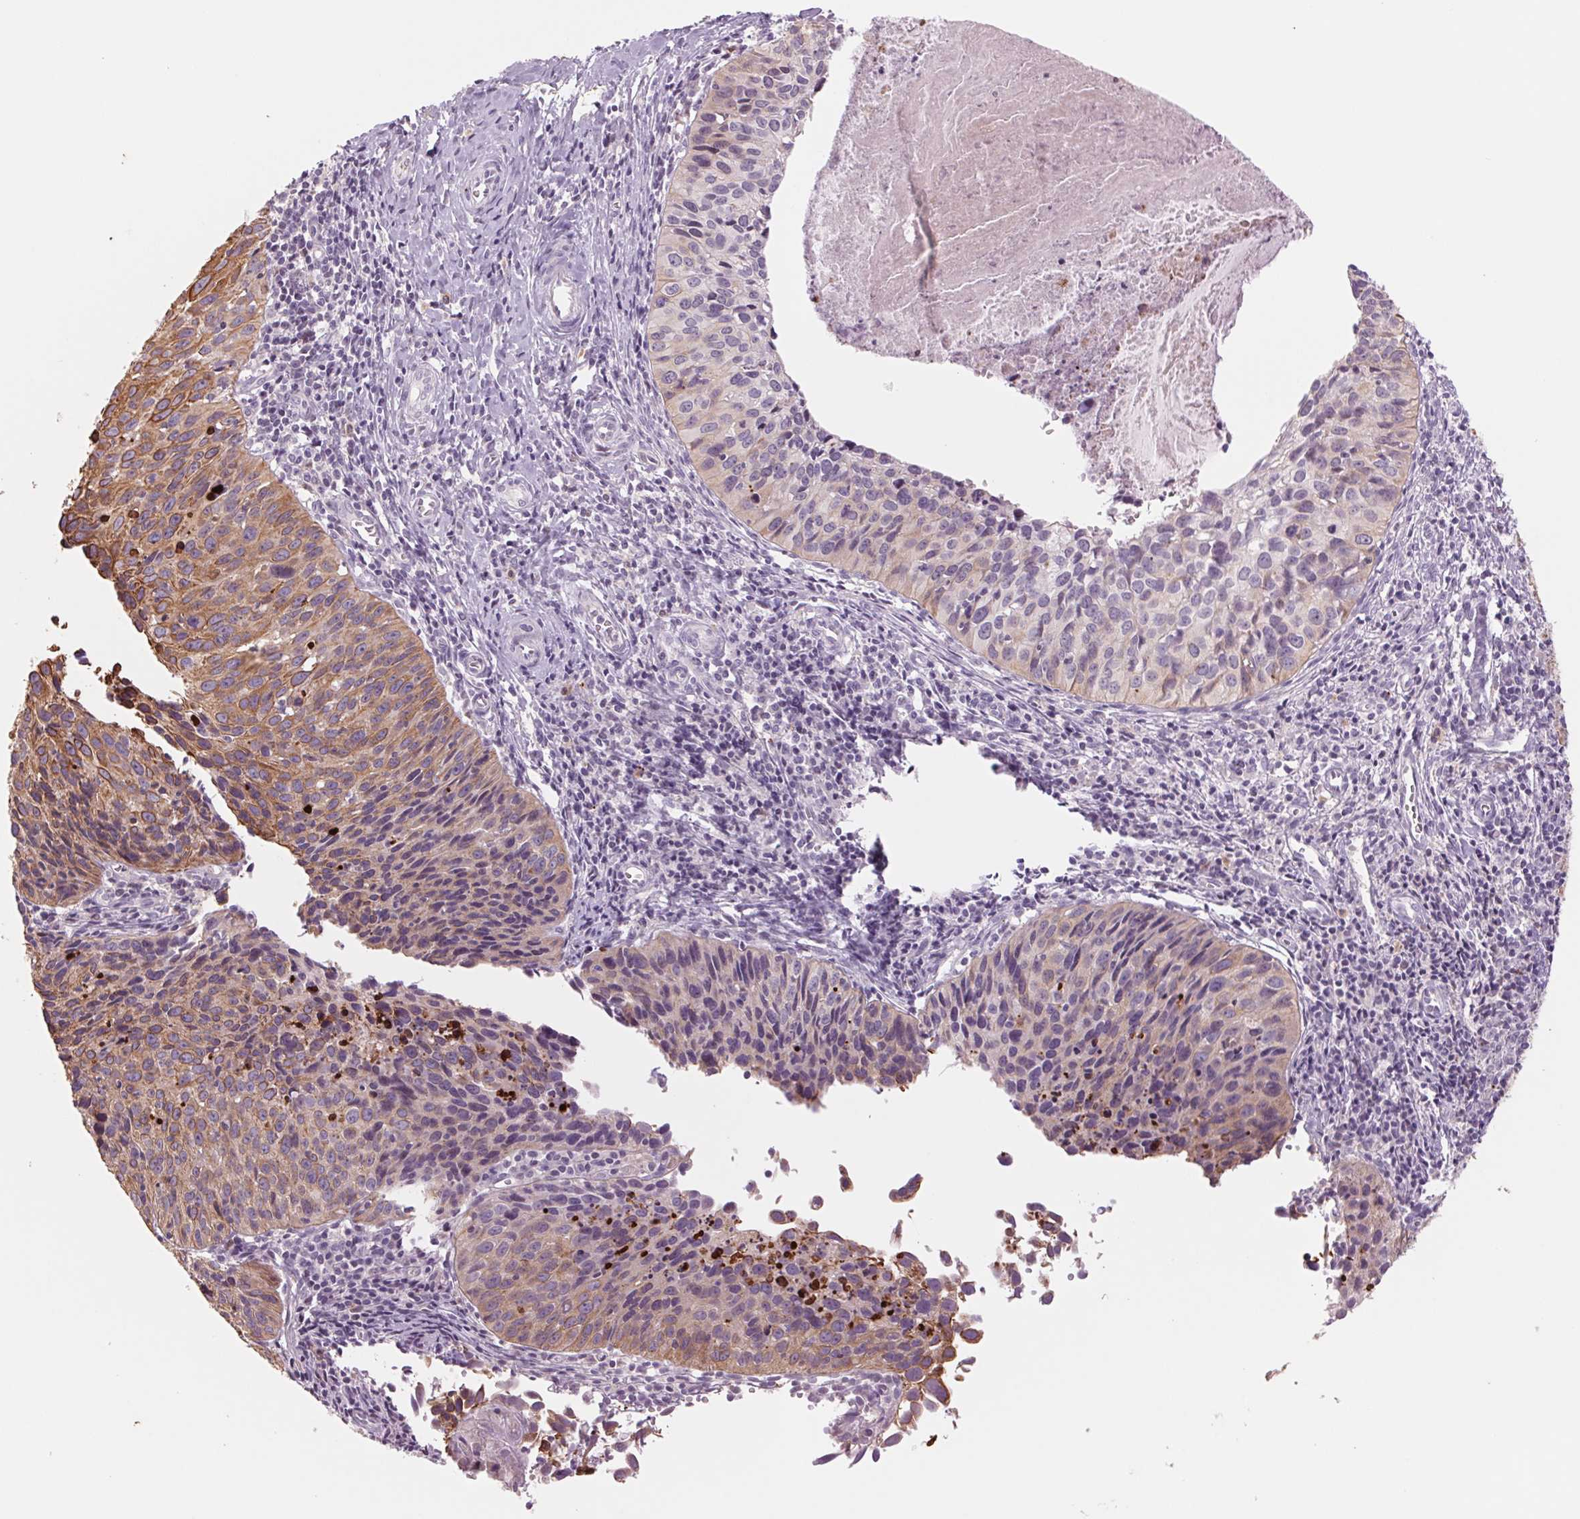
{"staining": {"intensity": "moderate", "quantity": "25%-75%", "location": "cytoplasmic/membranous"}, "tissue": "cervical cancer", "cell_type": "Tumor cells", "image_type": "cancer", "snomed": [{"axis": "morphology", "description": "Squamous cell carcinoma, NOS"}, {"axis": "topography", "description": "Cervix"}], "caption": "Cervical cancer (squamous cell carcinoma) tissue shows moderate cytoplasmic/membranous positivity in approximately 25%-75% of tumor cells, visualized by immunohistochemistry.", "gene": "KRT1", "patient": {"sex": "female", "age": 31}}